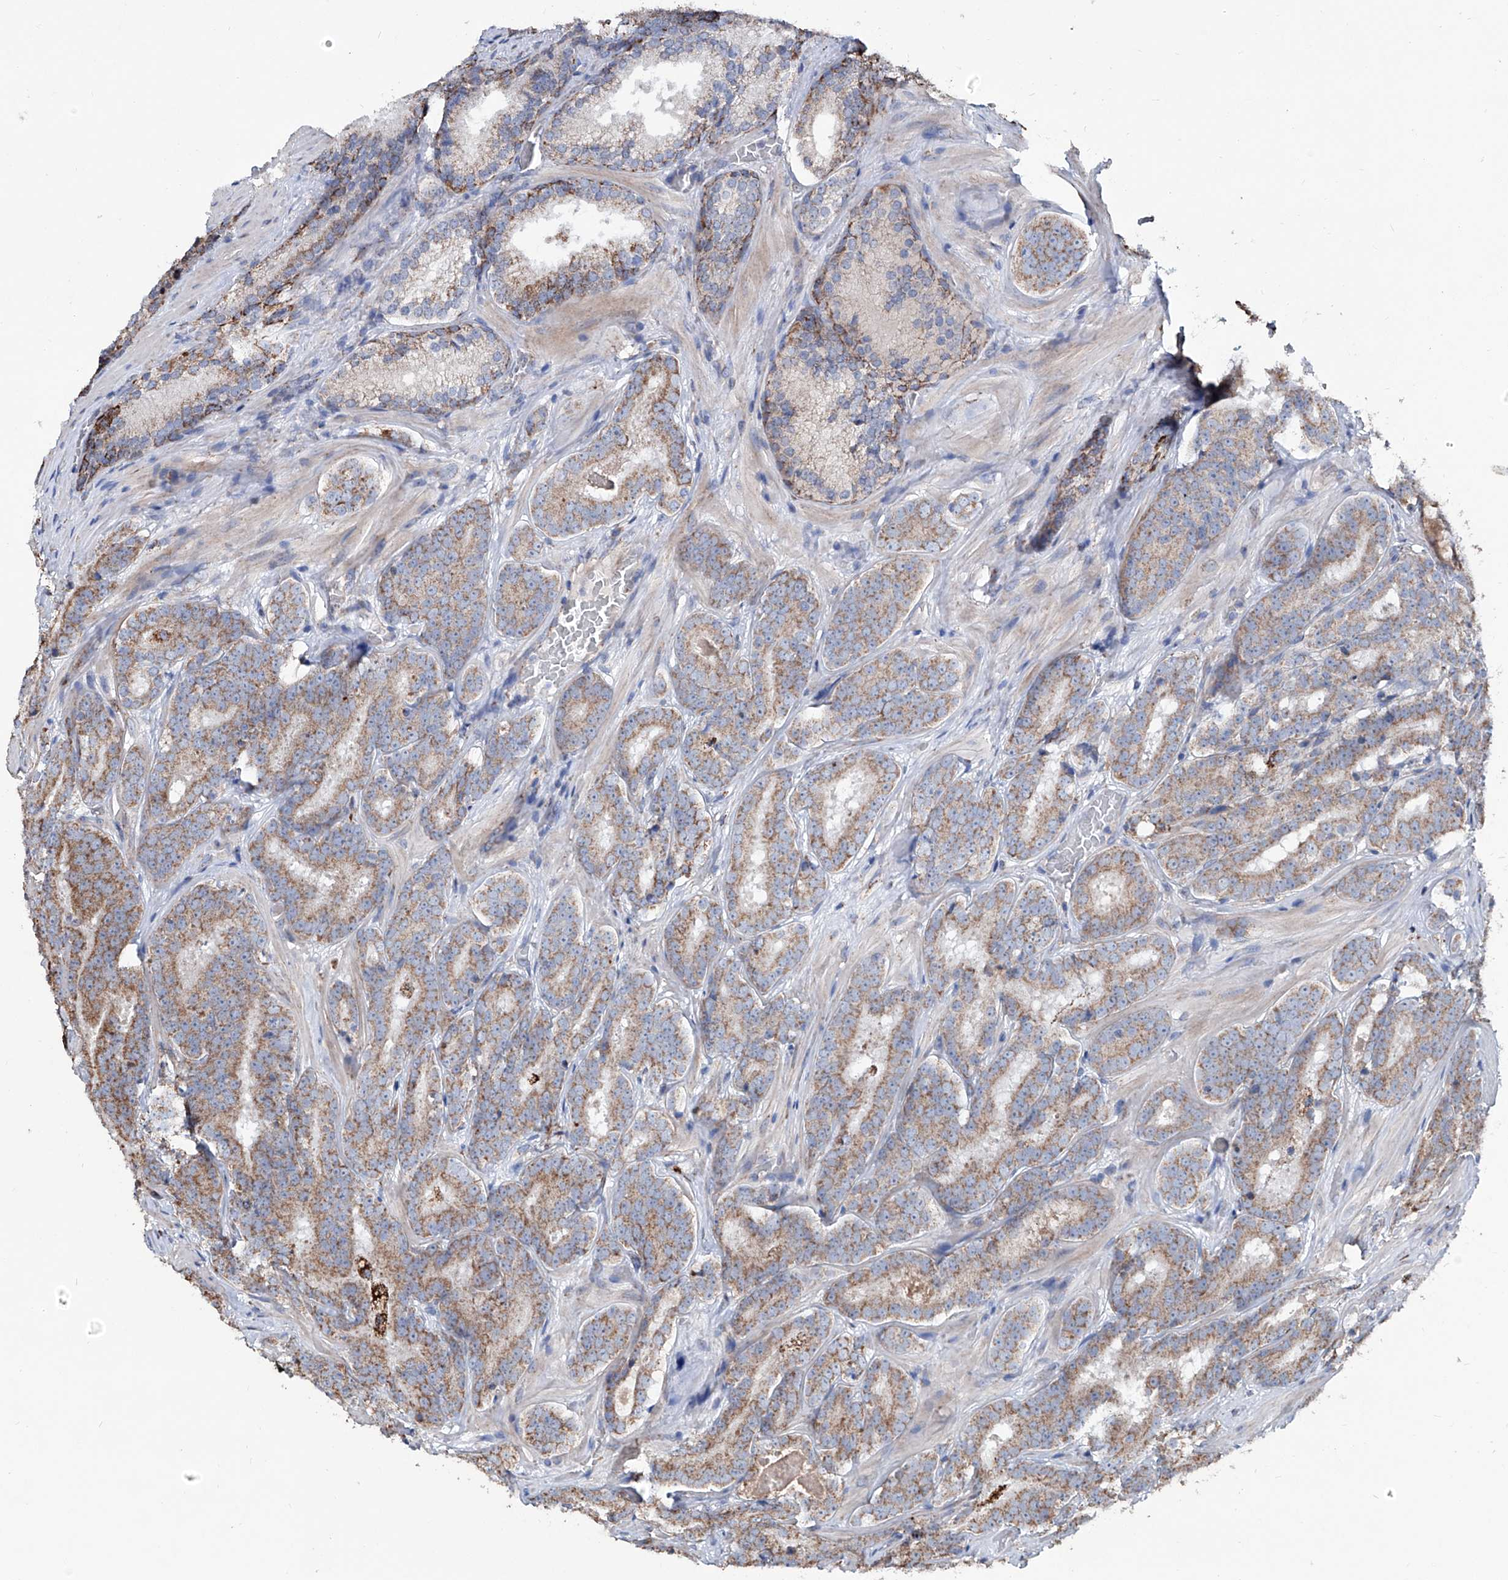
{"staining": {"intensity": "moderate", "quantity": ">75%", "location": "cytoplasmic/membranous"}, "tissue": "prostate cancer", "cell_type": "Tumor cells", "image_type": "cancer", "snomed": [{"axis": "morphology", "description": "Adenocarcinoma, High grade"}, {"axis": "topography", "description": "Prostate"}], "caption": "Immunohistochemical staining of human prostate cancer shows medium levels of moderate cytoplasmic/membranous expression in approximately >75% of tumor cells.", "gene": "NHS", "patient": {"sex": "male", "age": 57}}